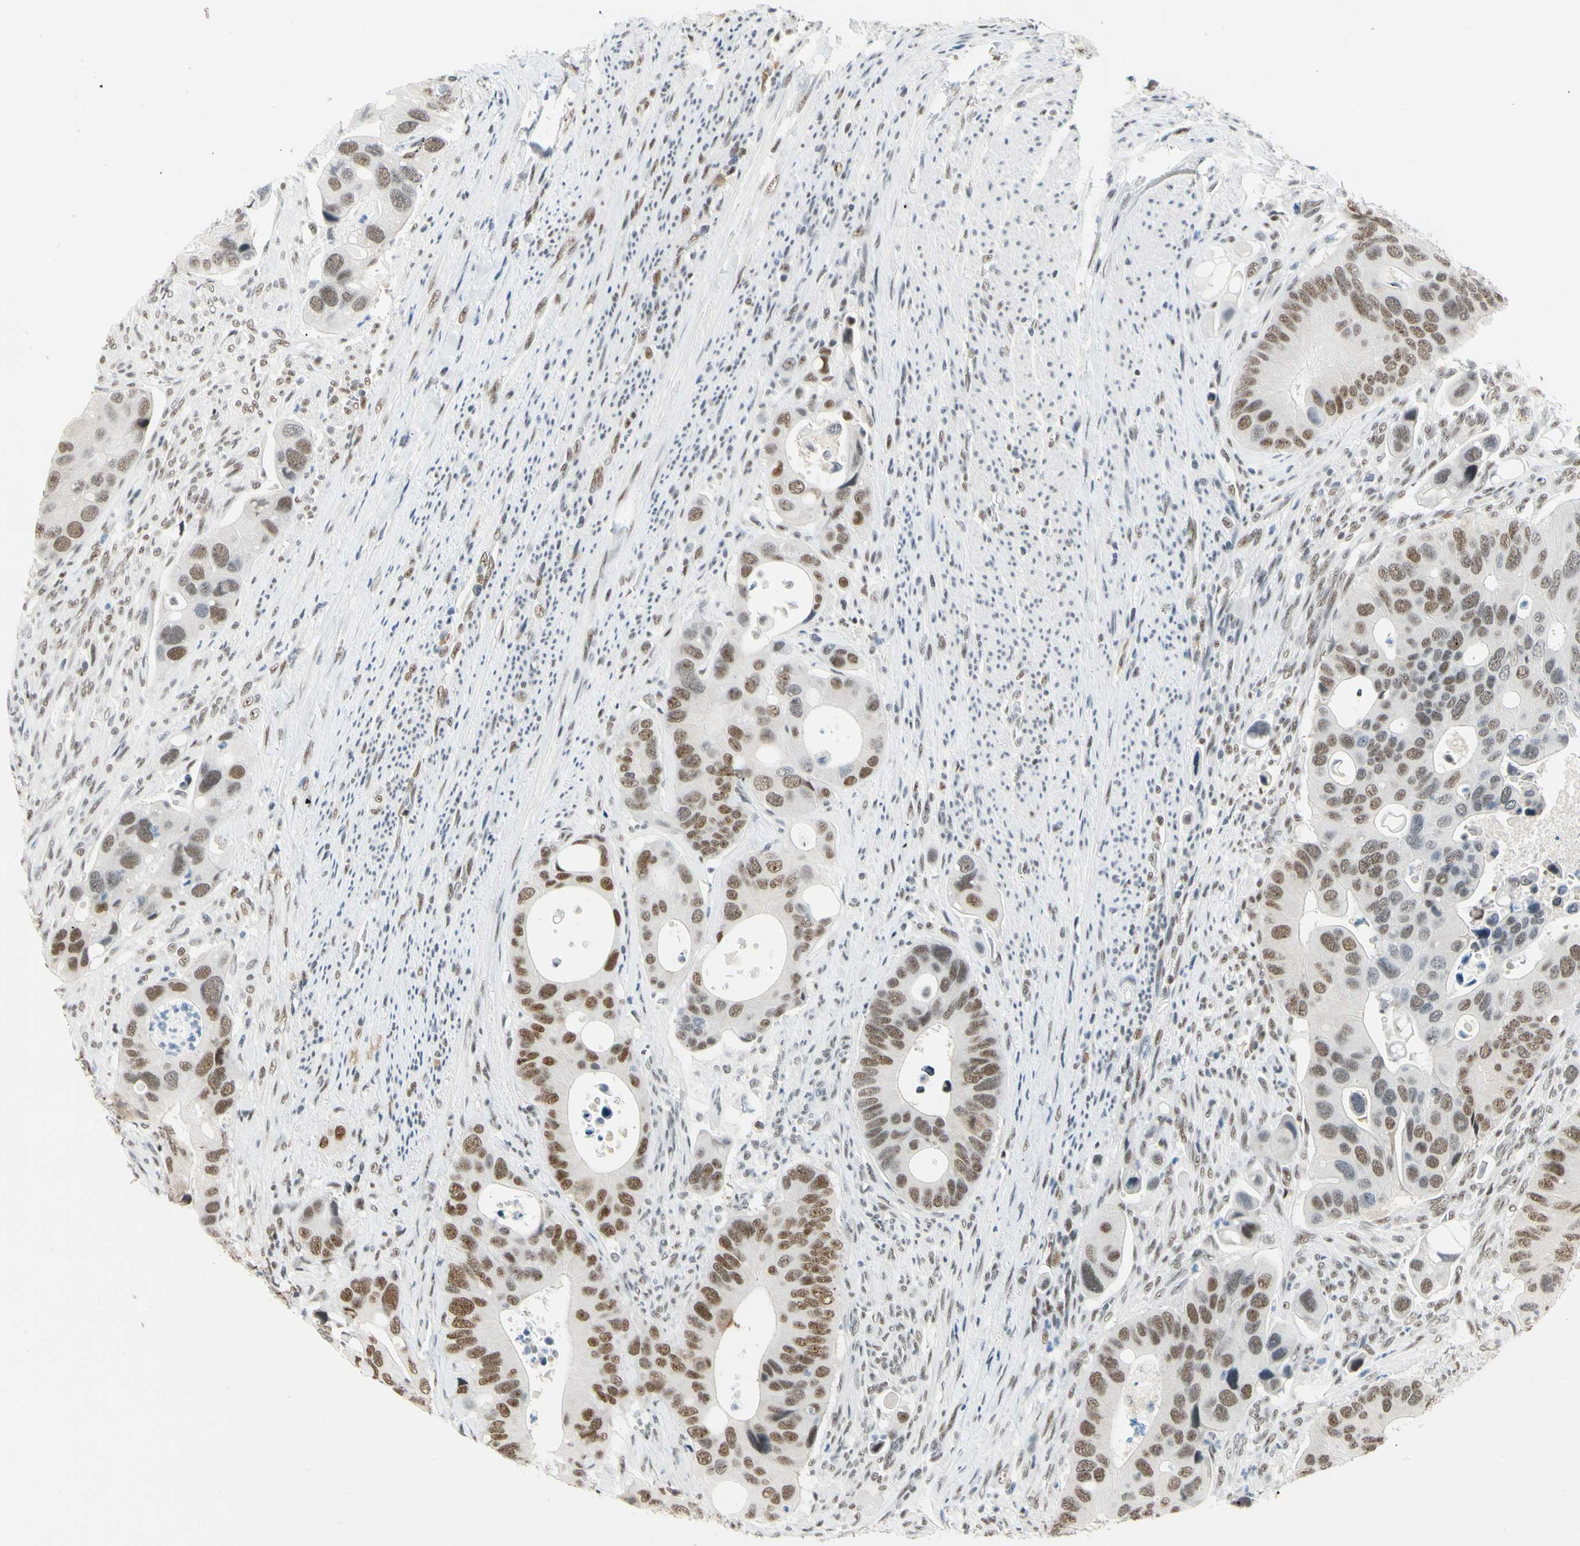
{"staining": {"intensity": "moderate", "quantity": ">75%", "location": "nuclear"}, "tissue": "colorectal cancer", "cell_type": "Tumor cells", "image_type": "cancer", "snomed": [{"axis": "morphology", "description": "Adenocarcinoma, NOS"}, {"axis": "topography", "description": "Rectum"}], "caption": "Human colorectal cancer (adenocarcinoma) stained for a protein (brown) shows moderate nuclear positive positivity in approximately >75% of tumor cells.", "gene": "ZSCAN16", "patient": {"sex": "female", "age": 57}}